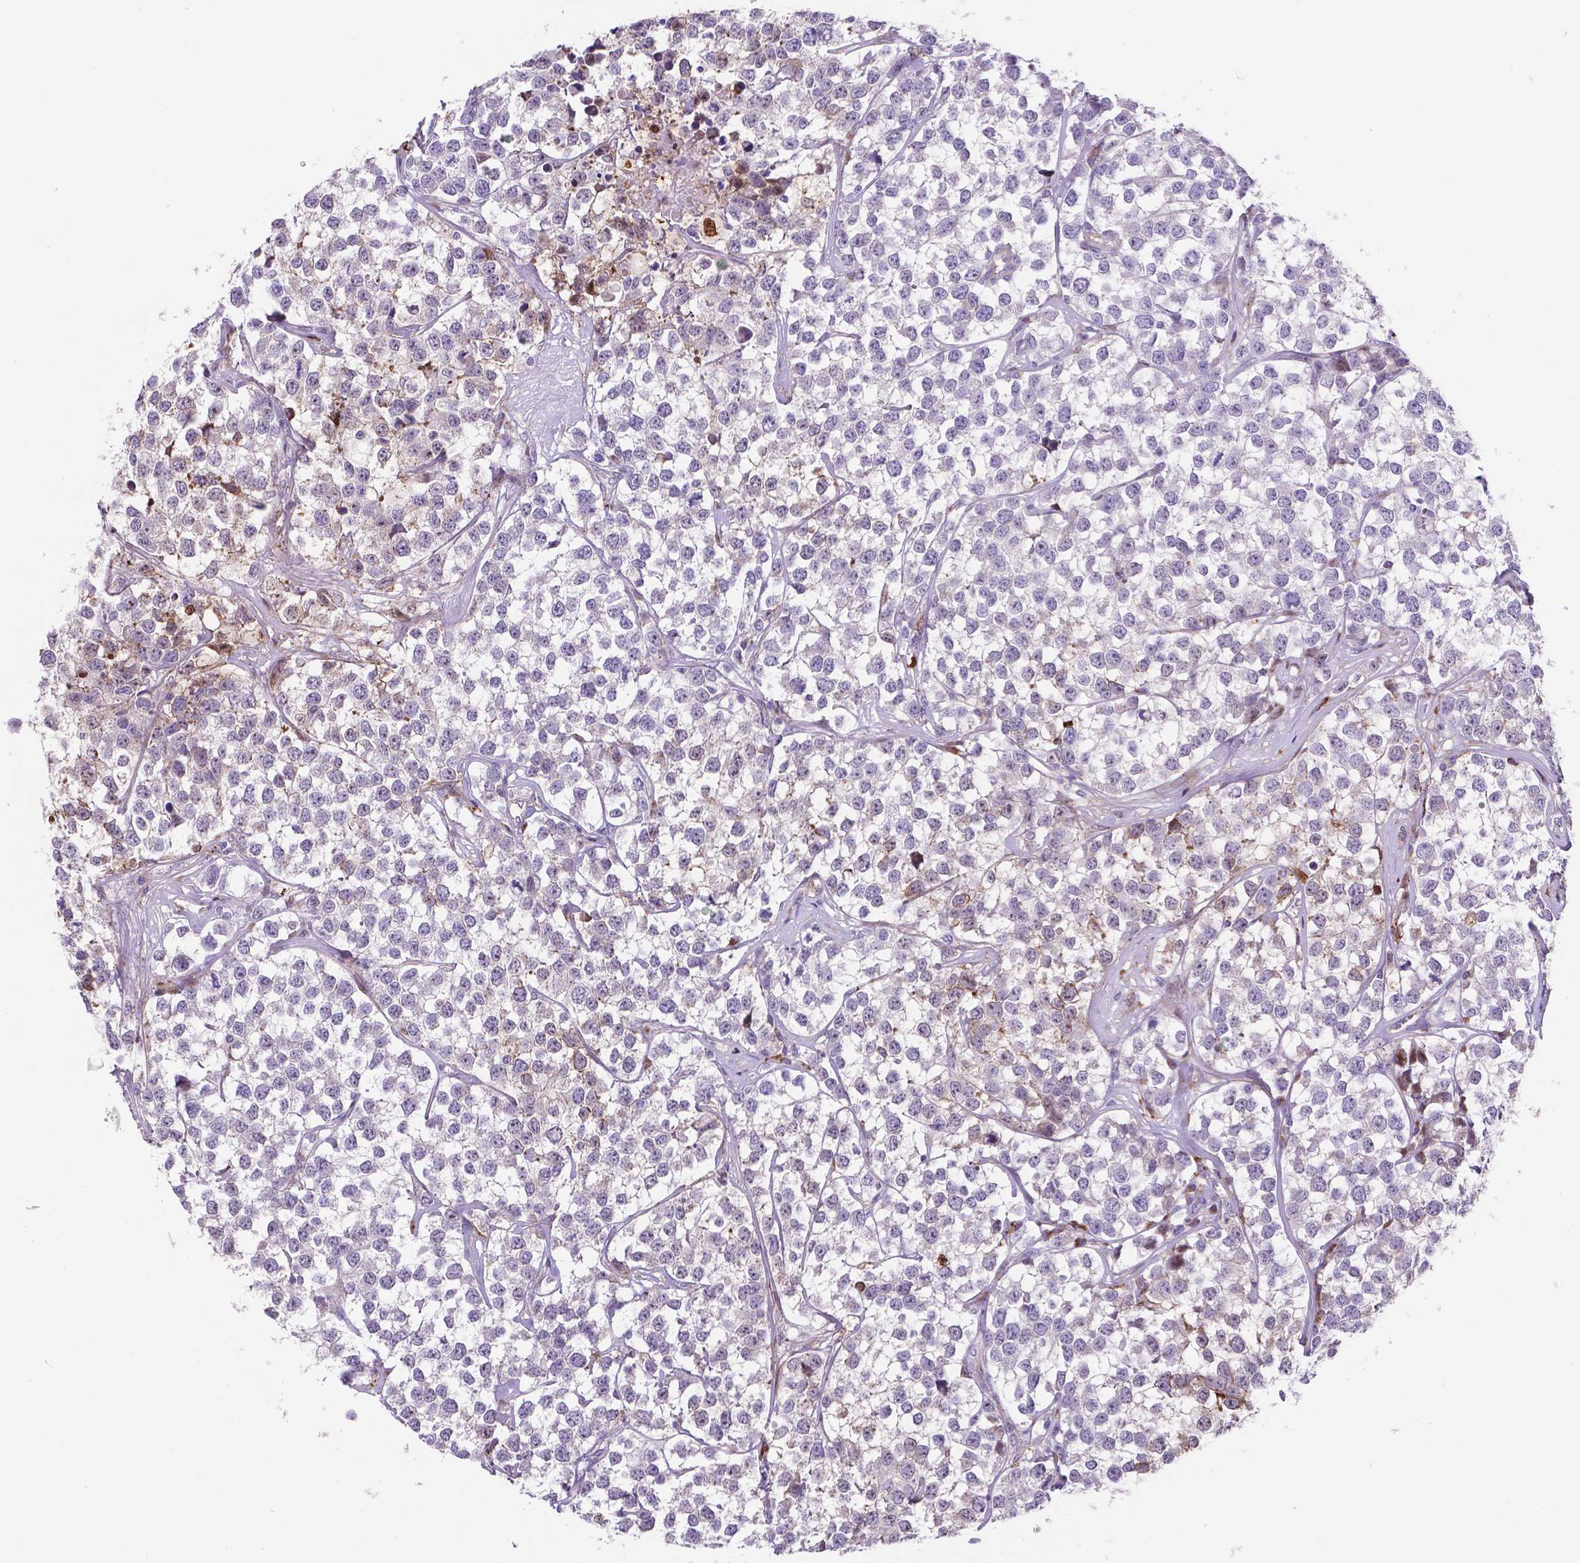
{"staining": {"intensity": "negative", "quantity": "none", "location": "none"}, "tissue": "testis cancer", "cell_type": "Tumor cells", "image_type": "cancer", "snomed": [{"axis": "morphology", "description": "Seminoma, NOS"}, {"axis": "topography", "description": "Testis"}], "caption": "There is no significant positivity in tumor cells of testis cancer. The staining is performed using DAB brown chromogen with nuclei counter-stained in using hematoxylin.", "gene": "TM4SF20", "patient": {"sex": "male", "age": 59}}